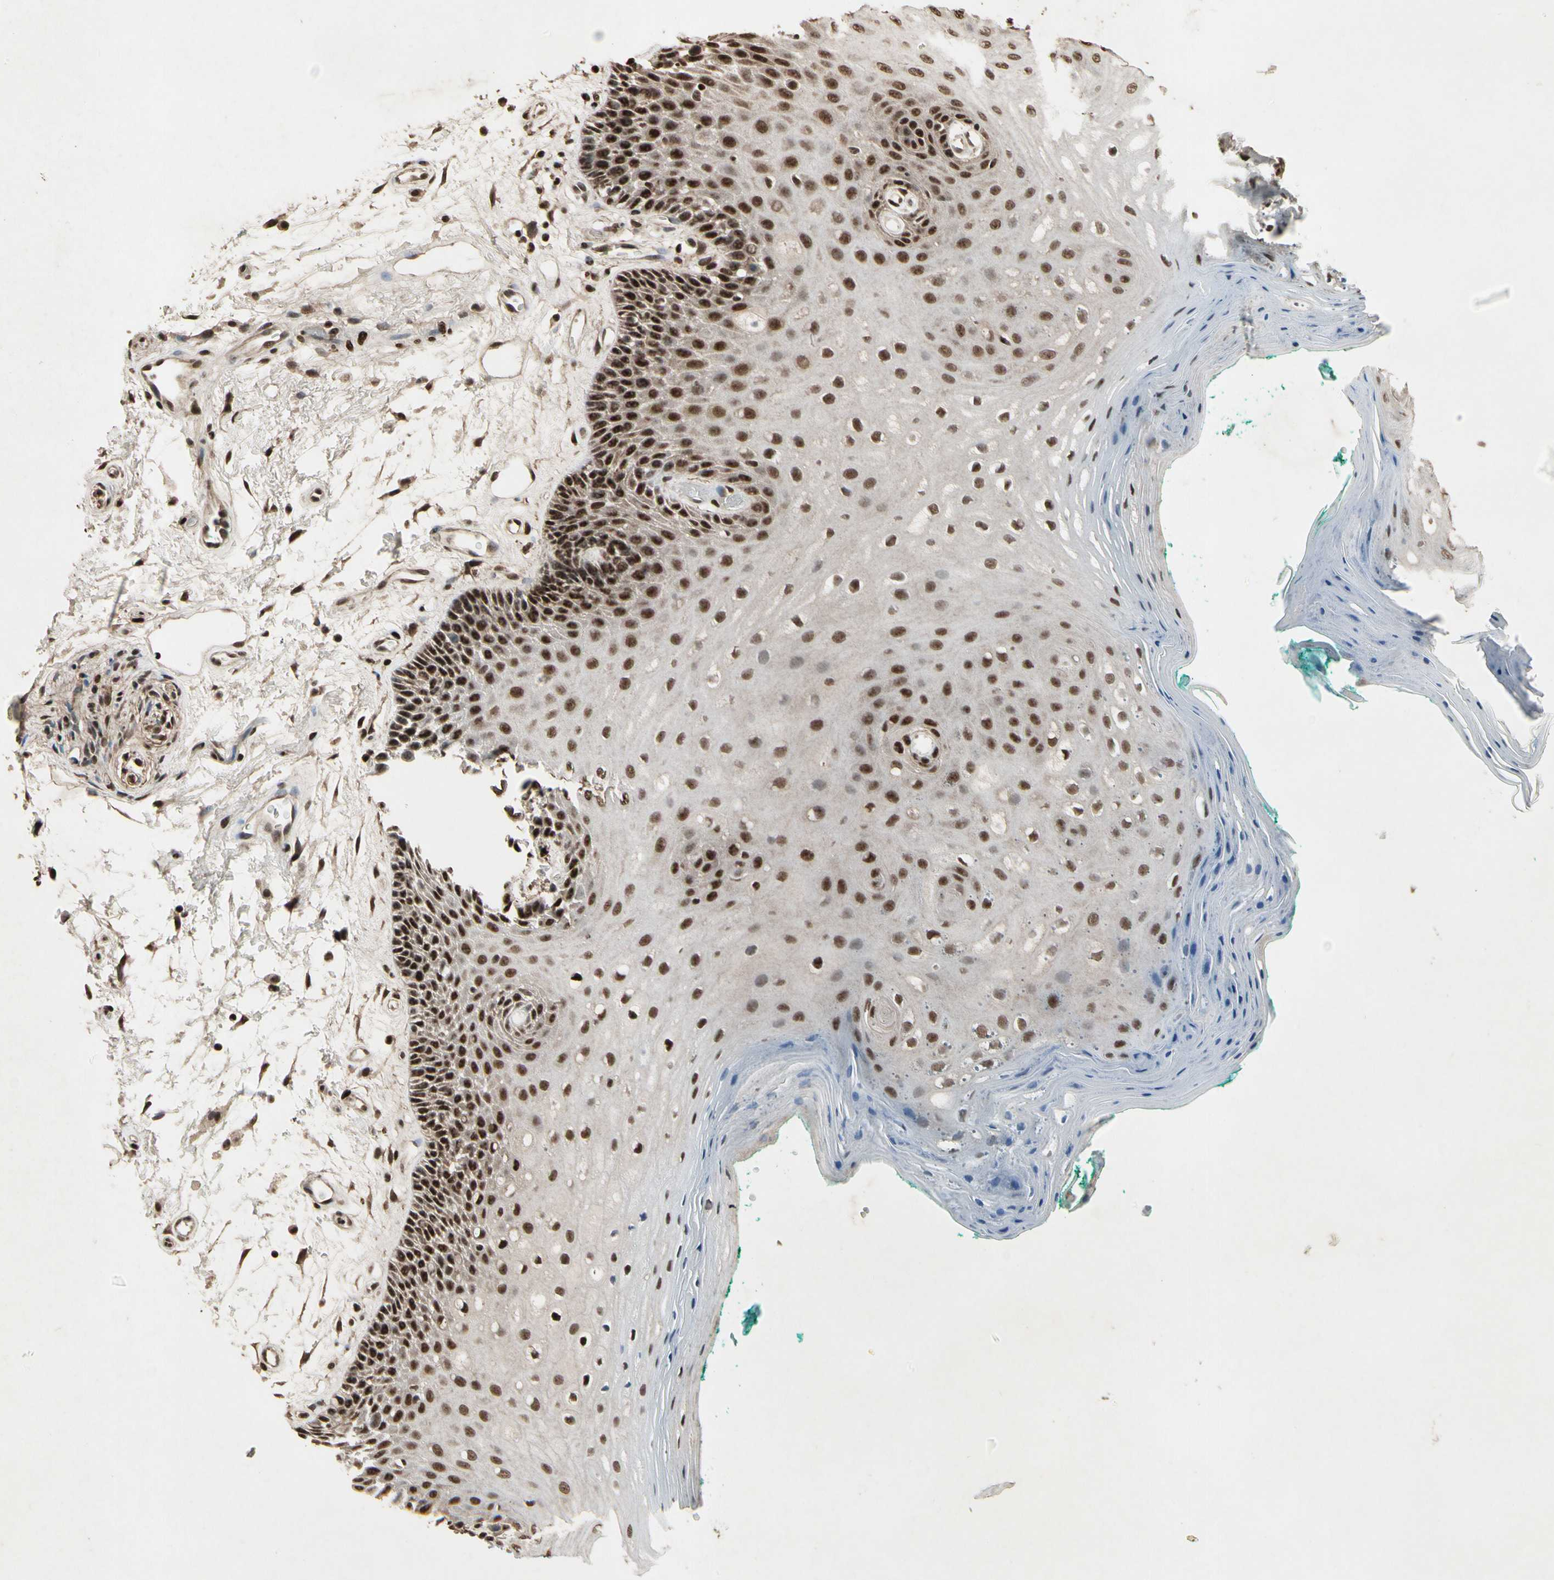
{"staining": {"intensity": "strong", "quantity": "25%-75%", "location": "nuclear"}, "tissue": "oral mucosa", "cell_type": "Squamous epithelial cells", "image_type": "normal", "snomed": [{"axis": "morphology", "description": "Normal tissue, NOS"}, {"axis": "topography", "description": "Skeletal muscle"}, {"axis": "topography", "description": "Oral tissue"}, {"axis": "topography", "description": "Peripheral nerve tissue"}], "caption": "An immunohistochemistry micrograph of unremarkable tissue is shown. Protein staining in brown highlights strong nuclear positivity in oral mucosa within squamous epithelial cells.", "gene": "TBX2", "patient": {"sex": "female", "age": 84}}